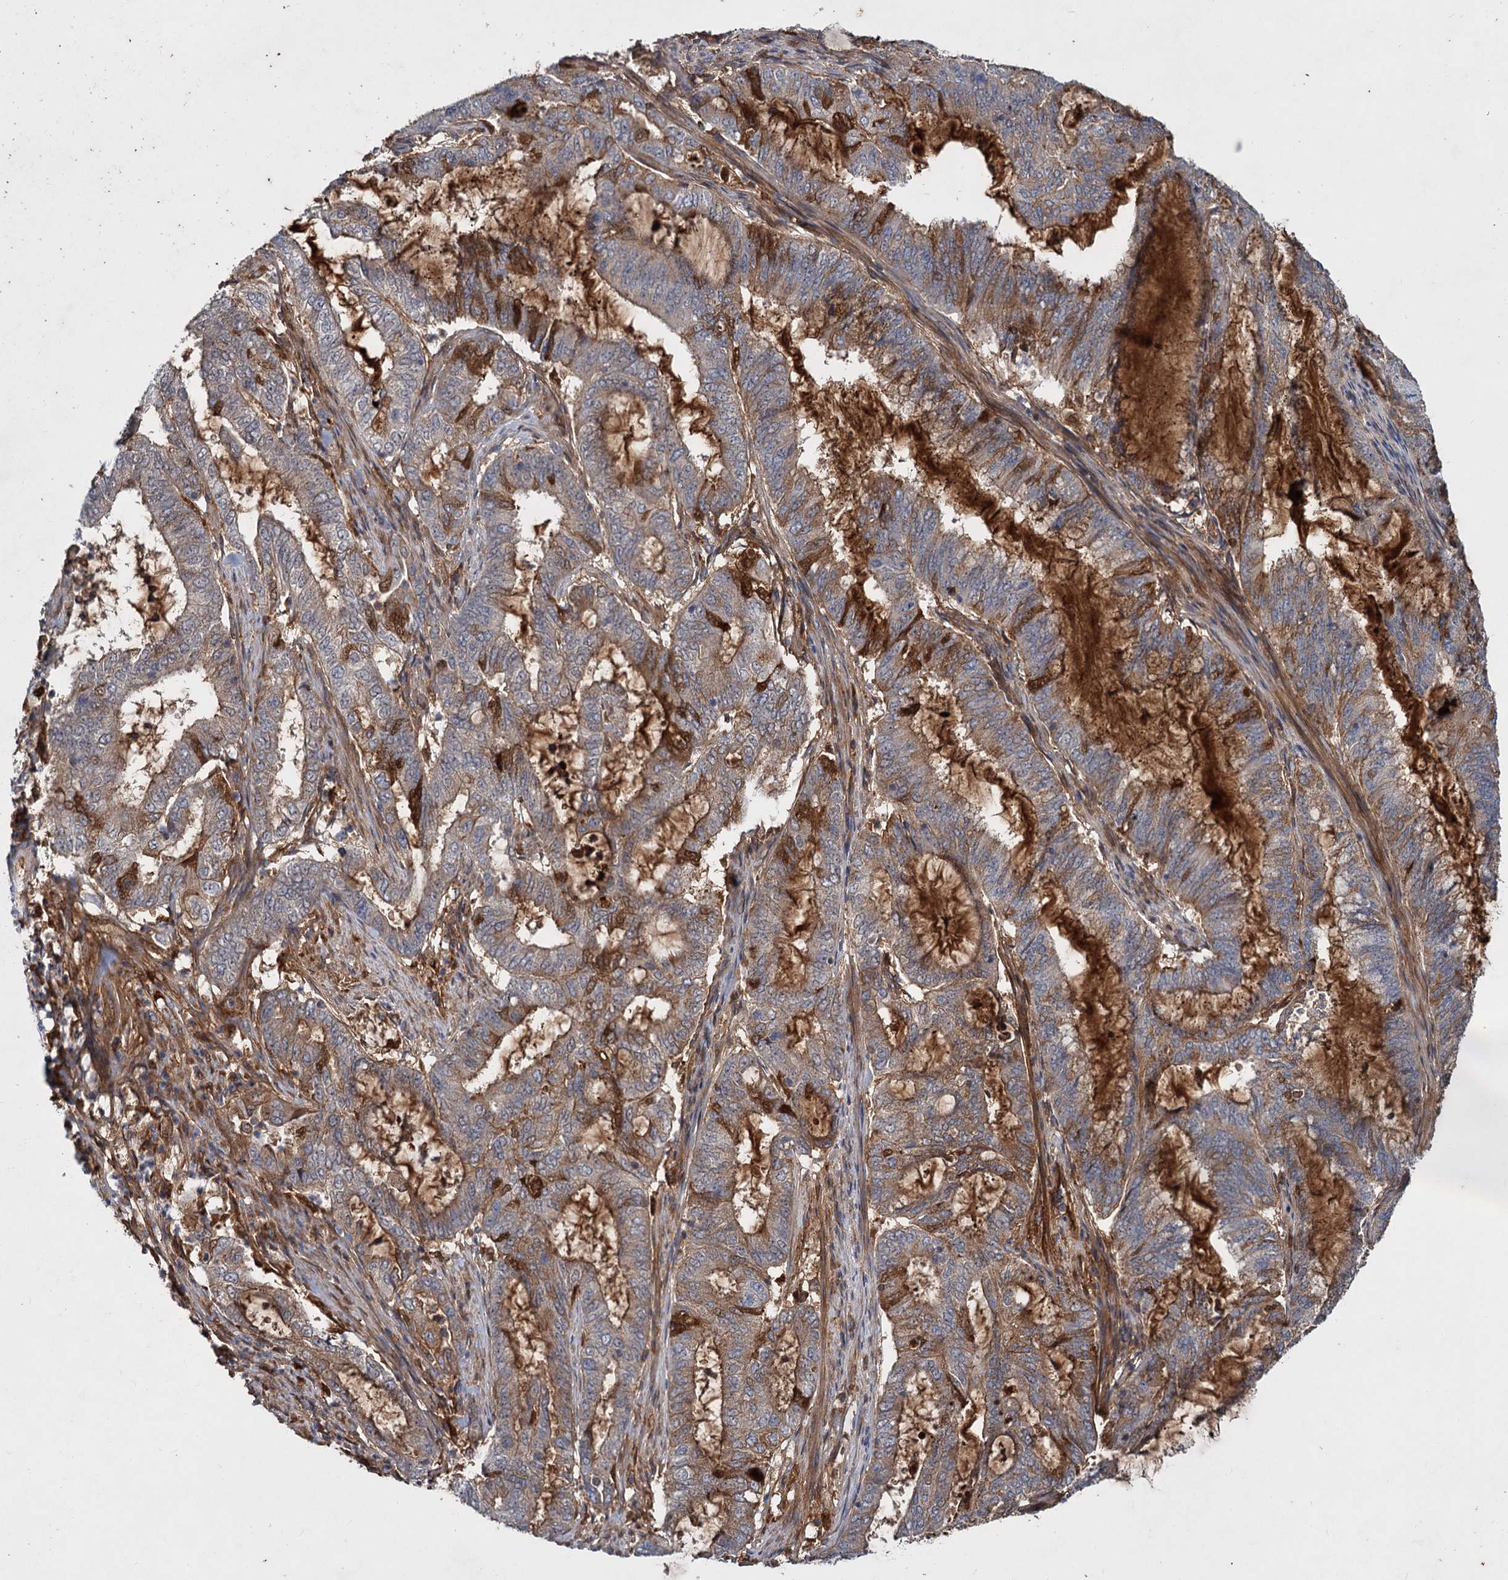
{"staining": {"intensity": "moderate", "quantity": "25%-75%", "location": "cytoplasmic/membranous"}, "tissue": "endometrial cancer", "cell_type": "Tumor cells", "image_type": "cancer", "snomed": [{"axis": "morphology", "description": "Adenocarcinoma, NOS"}, {"axis": "topography", "description": "Endometrium"}], "caption": "Adenocarcinoma (endometrial) stained for a protein (brown) exhibits moderate cytoplasmic/membranous positive expression in approximately 25%-75% of tumor cells.", "gene": "CHRD", "patient": {"sex": "female", "age": 51}}